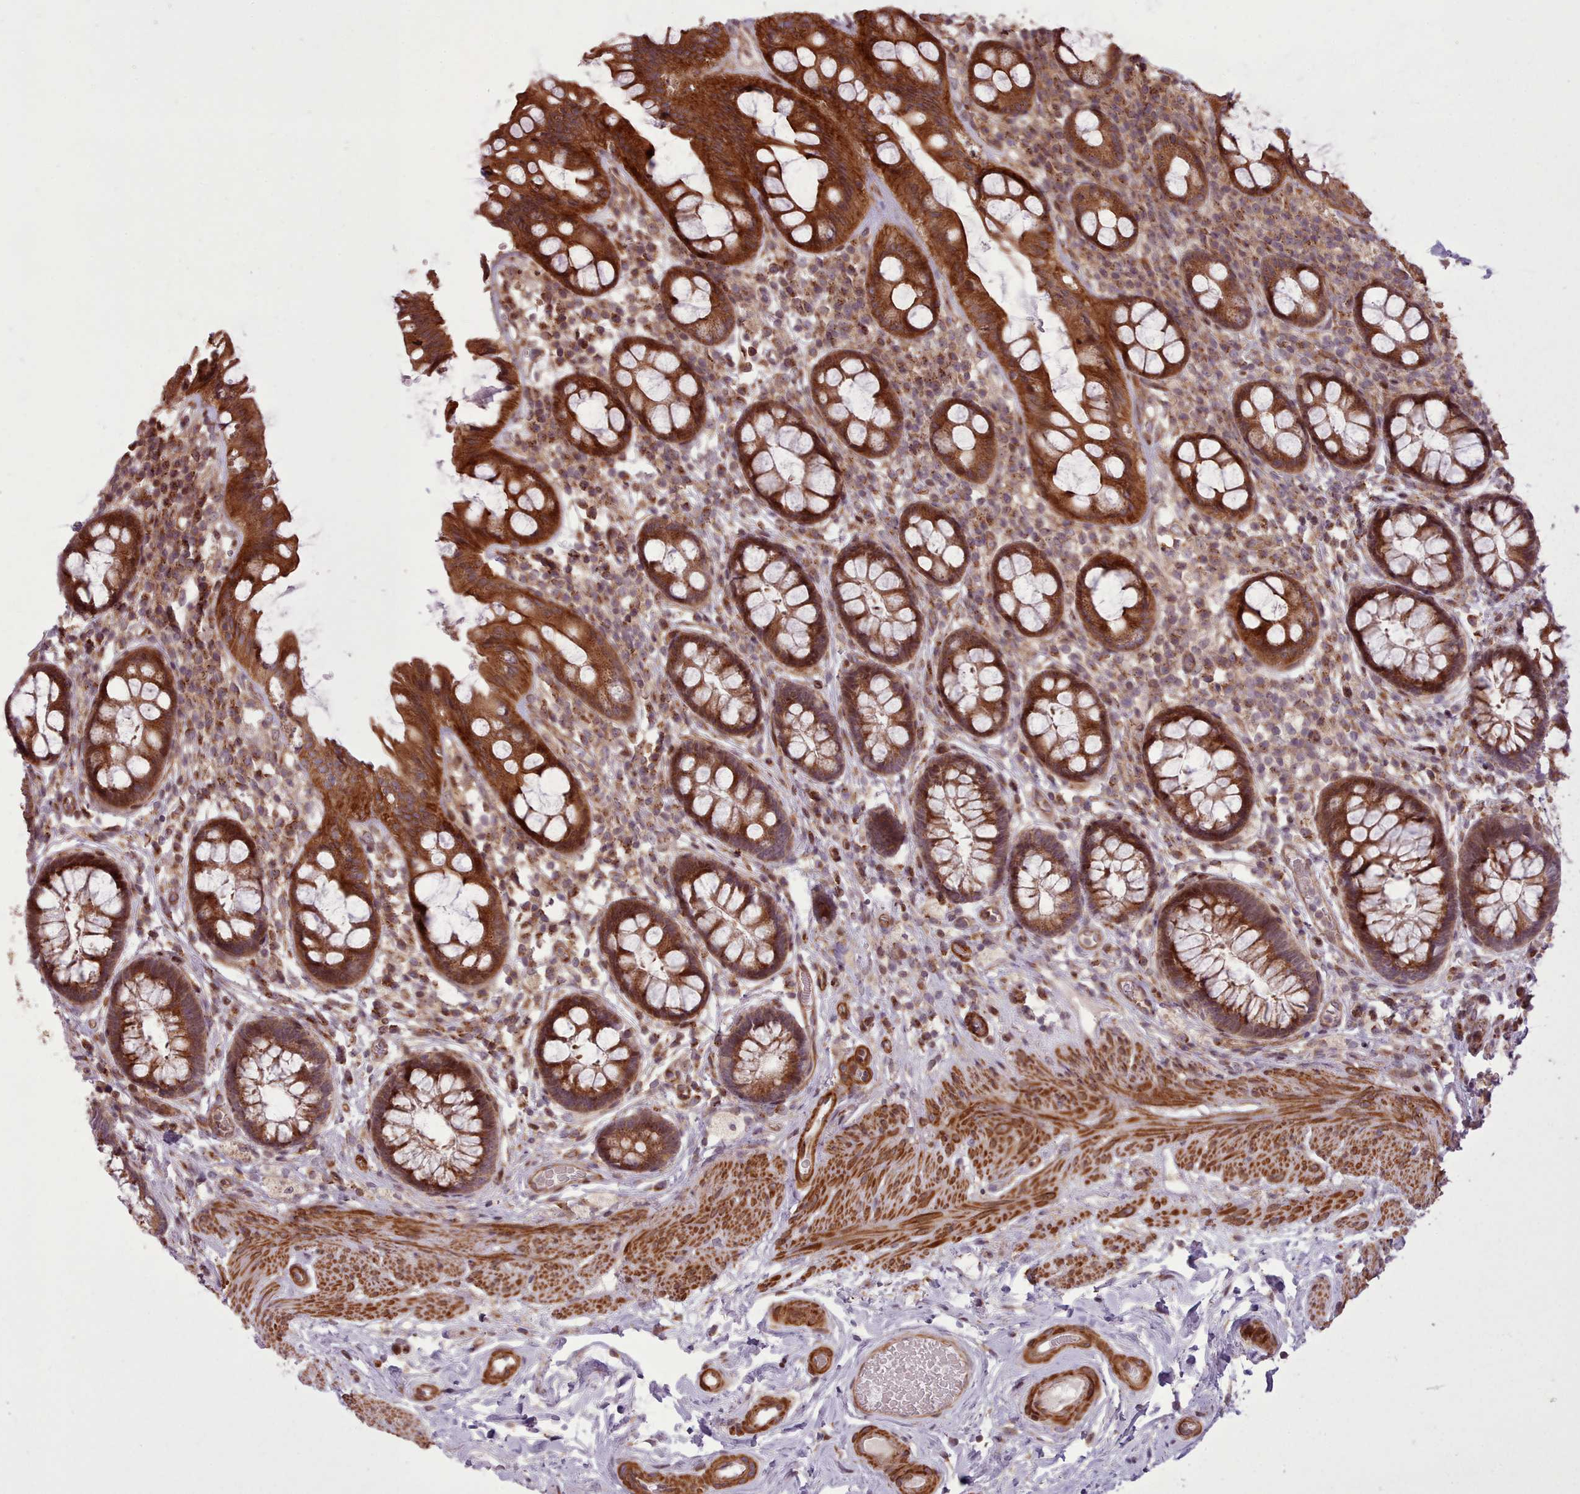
{"staining": {"intensity": "strong", "quantity": ">75%", "location": "cytoplasmic/membranous,nuclear"}, "tissue": "rectum", "cell_type": "Glandular cells", "image_type": "normal", "snomed": [{"axis": "morphology", "description": "Normal tissue, NOS"}, {"axis": "topography", "description": "Rectum"}, {"axis": "topography", "description": "Peripheral nerve tissue"}], "caption": "High-magnification brightfield microscopy of normal rectum stained with DAB (3,3'-diaminobenzidine) (brown) and counterstained with hematoxylin (blue). glandular cells exhibit strong cytoplasmic/membranous,nuclear positivity is appreciated in about>75% of cells.", "gene": "NLRP7", "patient": {"sex": "female", "age": 69}}